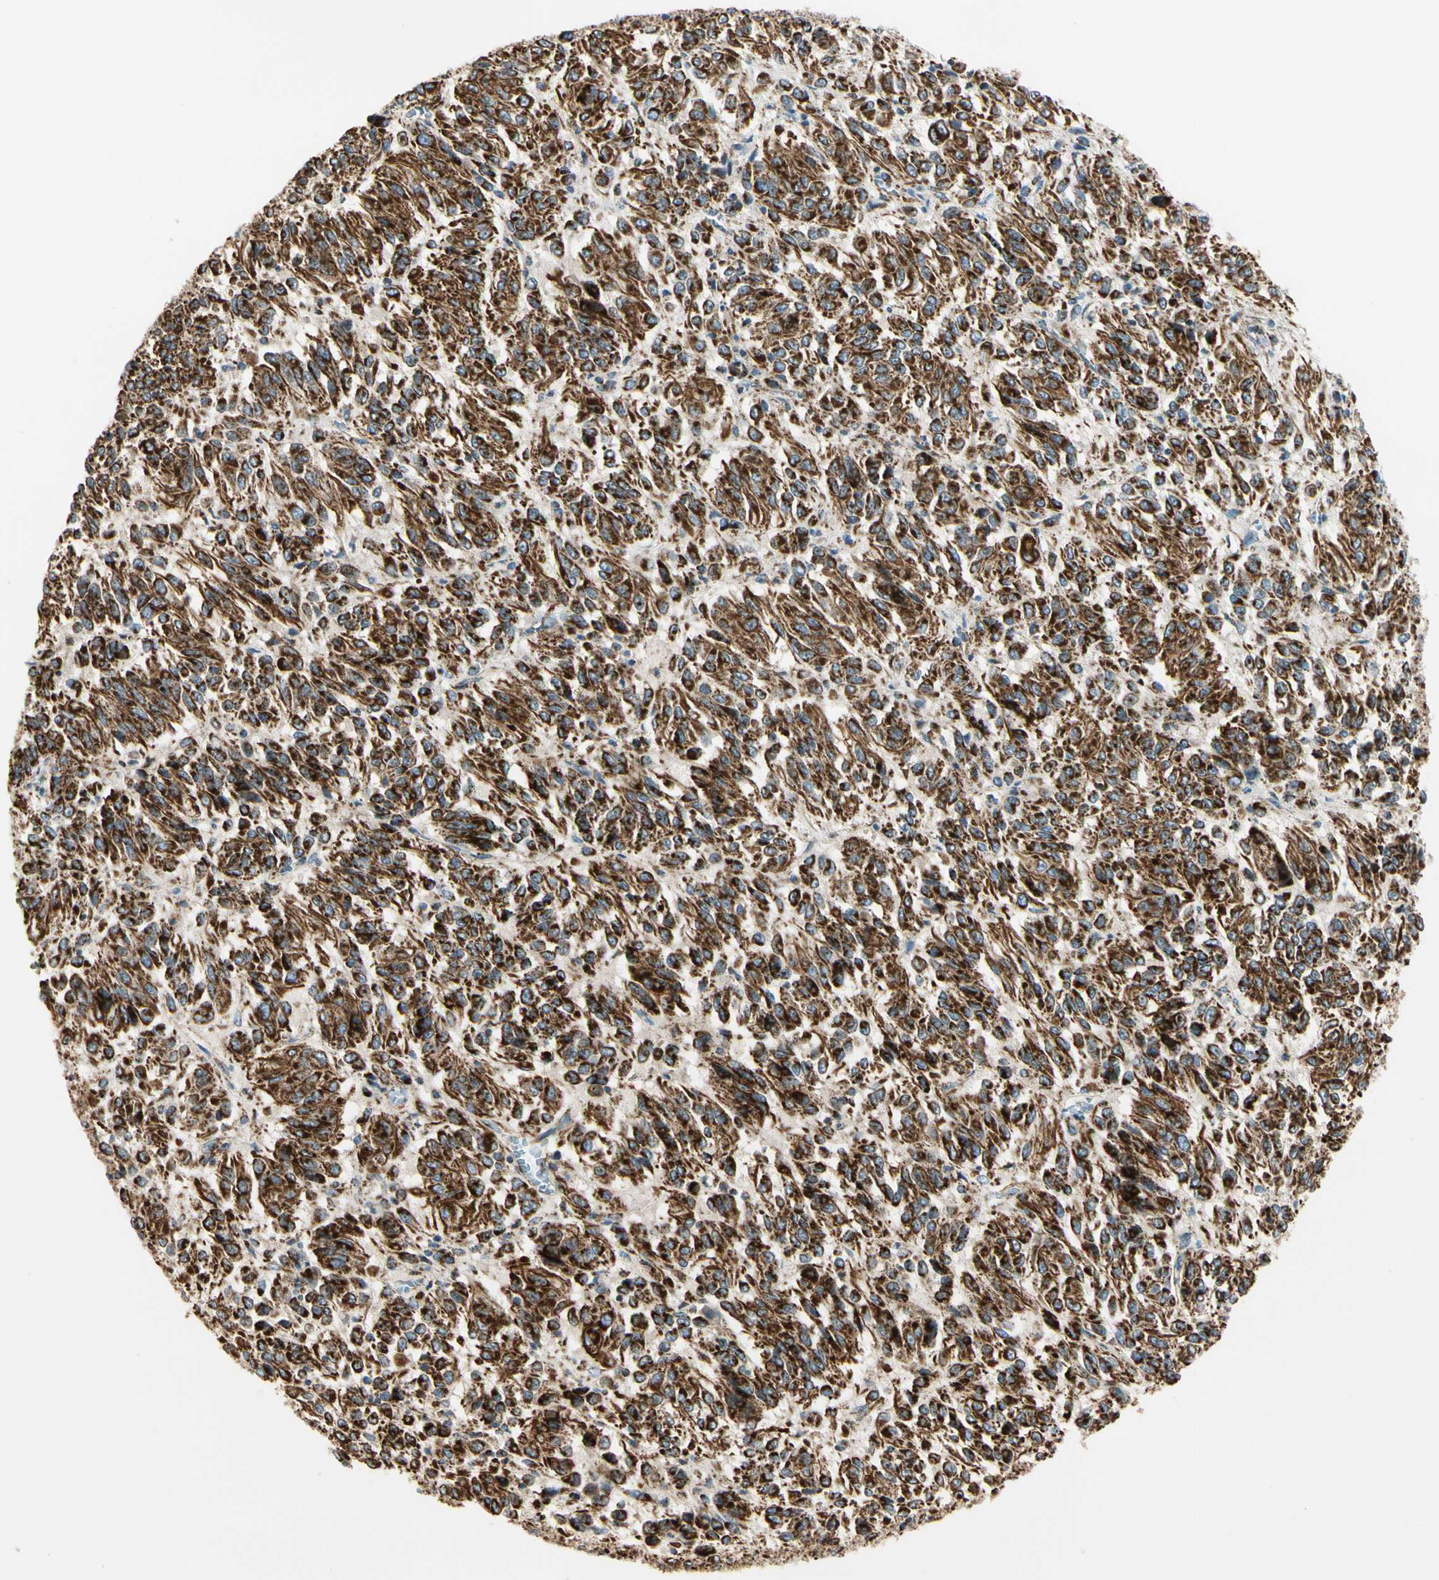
{"staining": {"intensity": "strong", "quantity": ">75%", "location": "cytoplasmic/membranous"}, "tissue": "melanoma", "cell_type": "Tumor cells", "image_type": "cancer", "snomed": [{"axis": "morphology", "description": "Malignant melanoma, Metastatic site"}, {"axis": "topography", "description": "Lung"}], "caption": "A high amount of strong cytoplasmic/membranous positivity is seen in about >75% of tumor cells in malignant melanoma (metastatic site) tissue. The protein of interest is shown in brown color, while the nuclei are stained blue.", "gene": "TBC1D10A", "patient": {"sex": "male", "age": 64}}